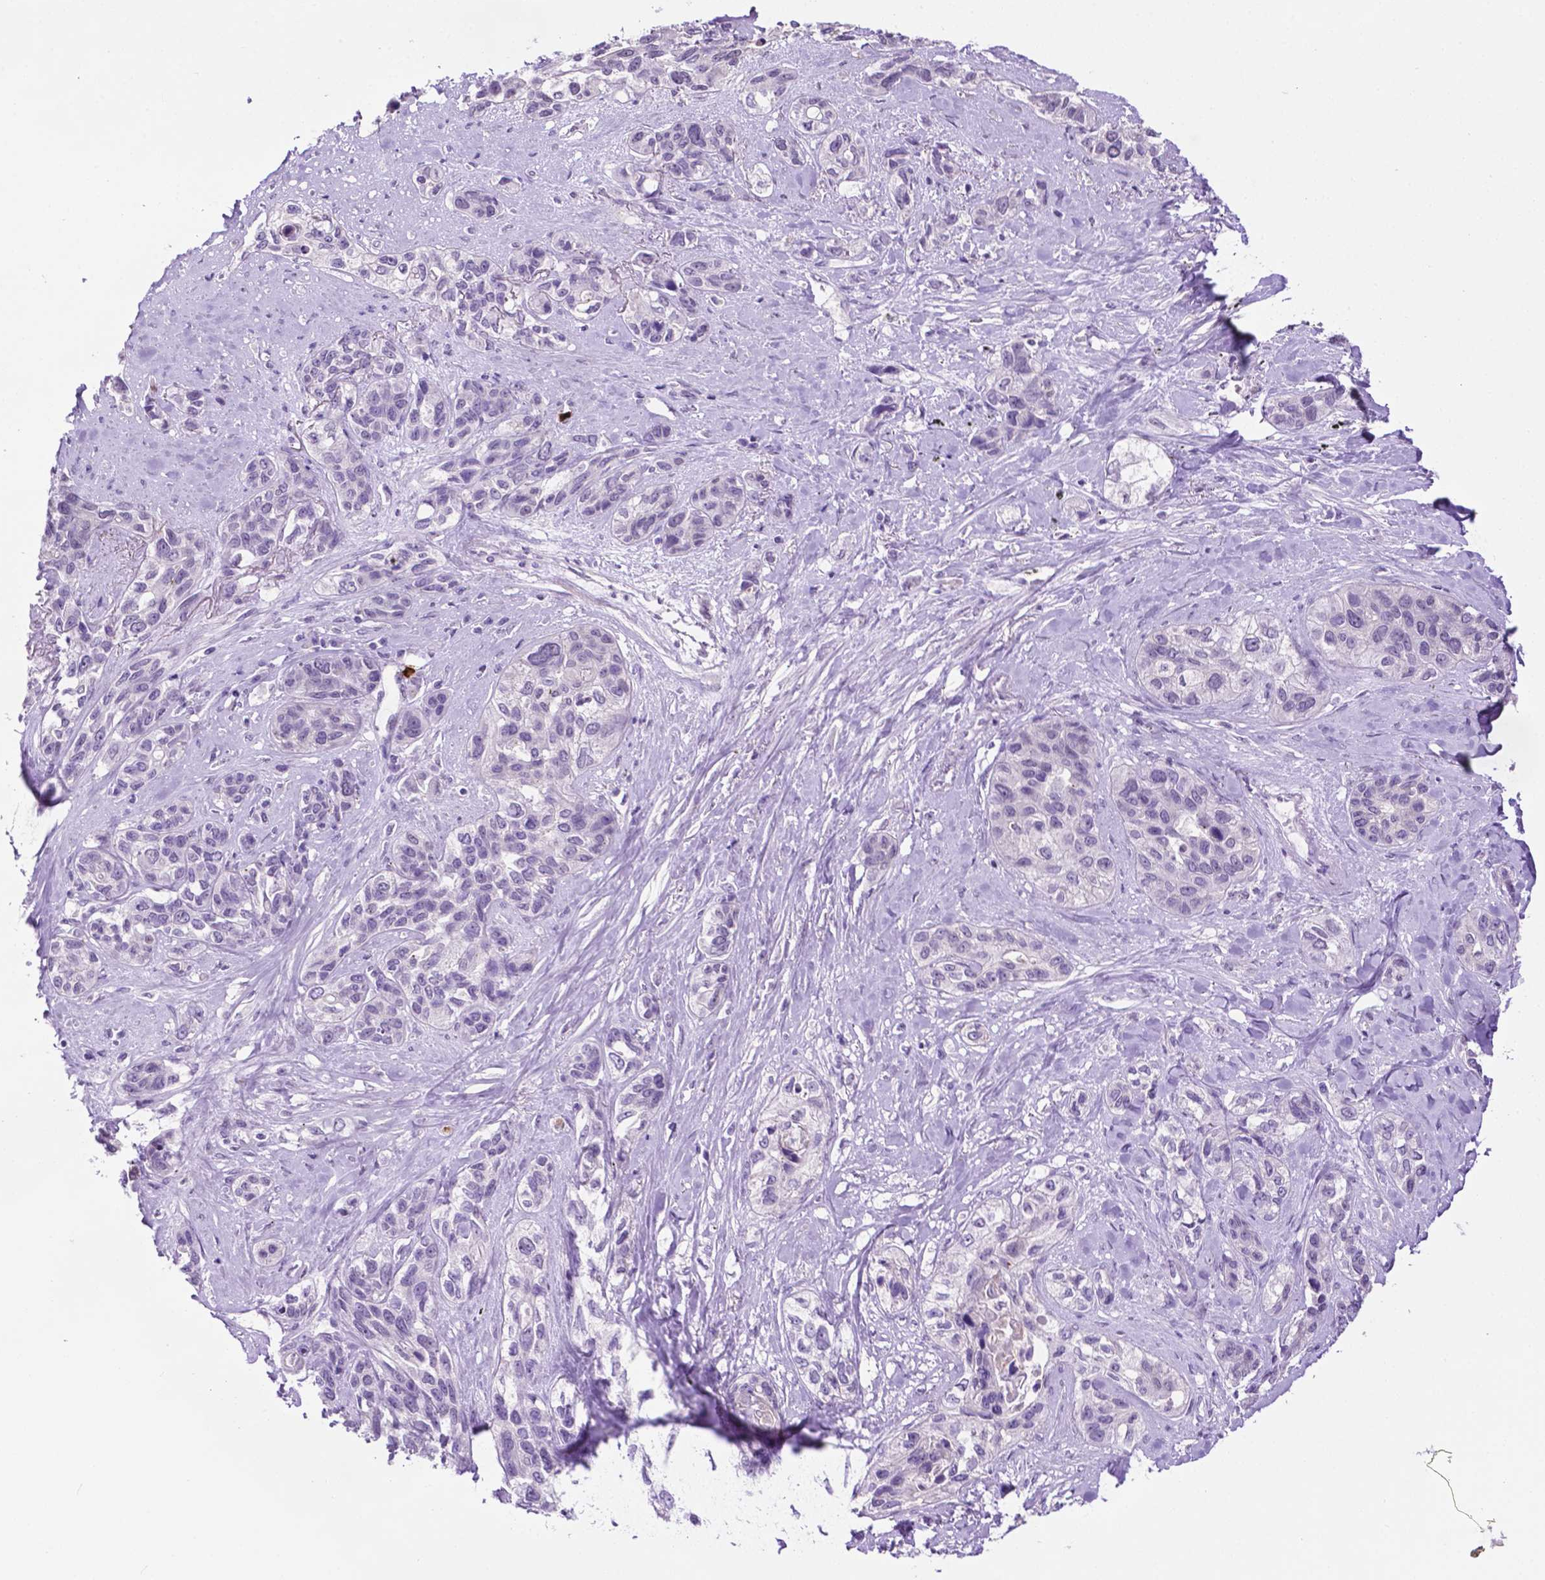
{"staining": {"intensity": "negative", "quantity": "none", "location": "none"}, "tissue": "lung cancer", "cell_type": "Tumor cells", "image_type": "cancer", "snomed": [{"axis": "morphology", "description": "Squamous cell carcinoma, NOS"}, {"axis": "topography", "description": "Lung"}], "caption": "Immunohistochemical staining of lung cancer reveals no significant positivity in tumor cells.", "gene": "MMP27", "patient": {"sex": "female", "age": 70}}